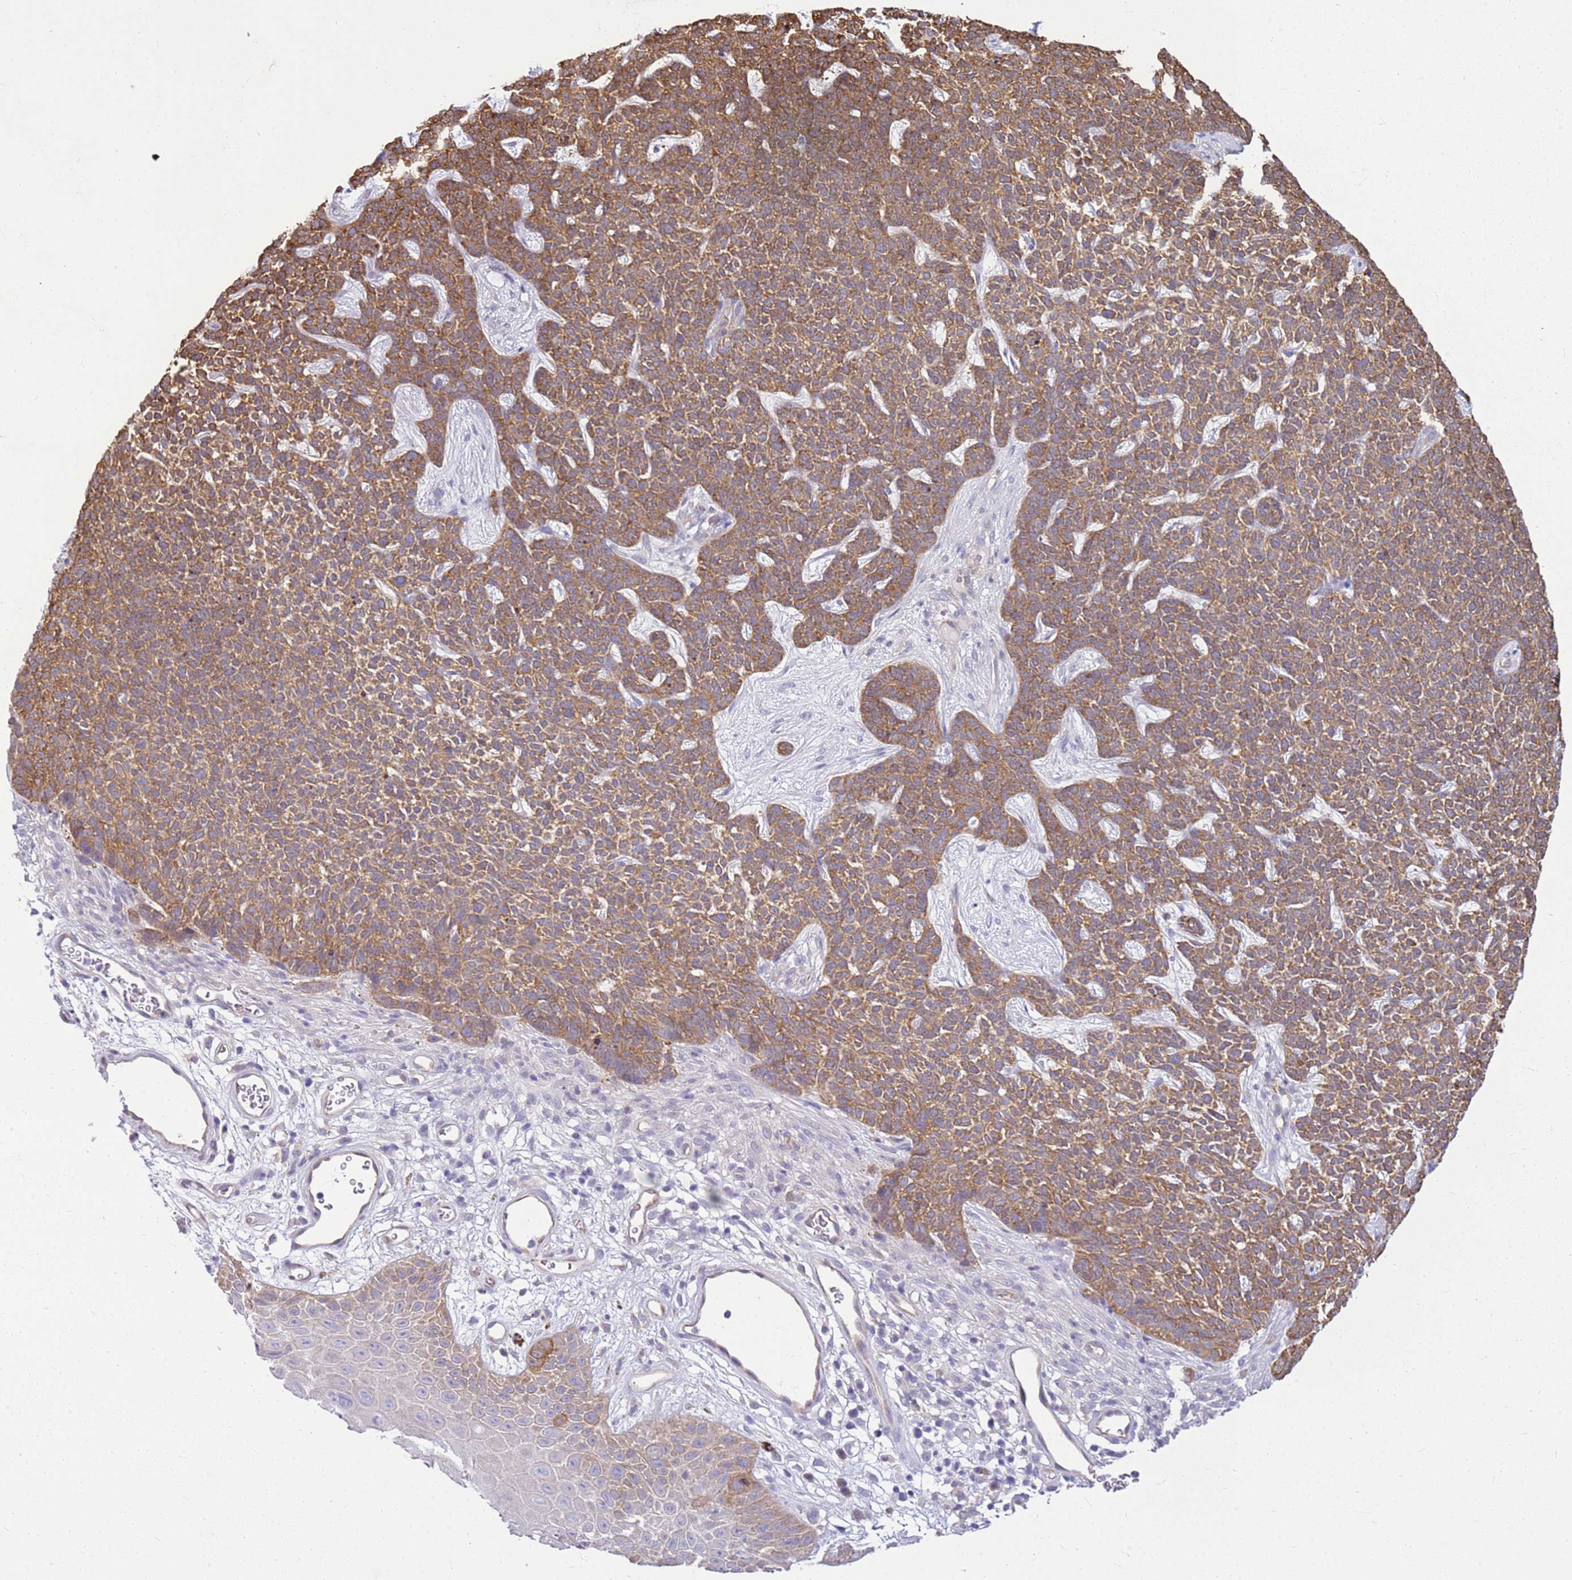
{"staining": {"intensity": "moderate", "quantity": ">75%", "location": "cytoplasmic/membranous"}, "tissue": "skin cancer", "cell_type": "Tumor cells", "image_type": "cancer", "snomed": [{"axis": "morphology", "description": "Basal cell carcinoma"}, {"axis": "topography", "description": "Skin"}], "caption": "Basal cell carcinoma (skin) stained with a protein marker shows moderate staining in tumor cells.", "gene": "YWHAE", "patient": {"sex": "female", "age": 84}}